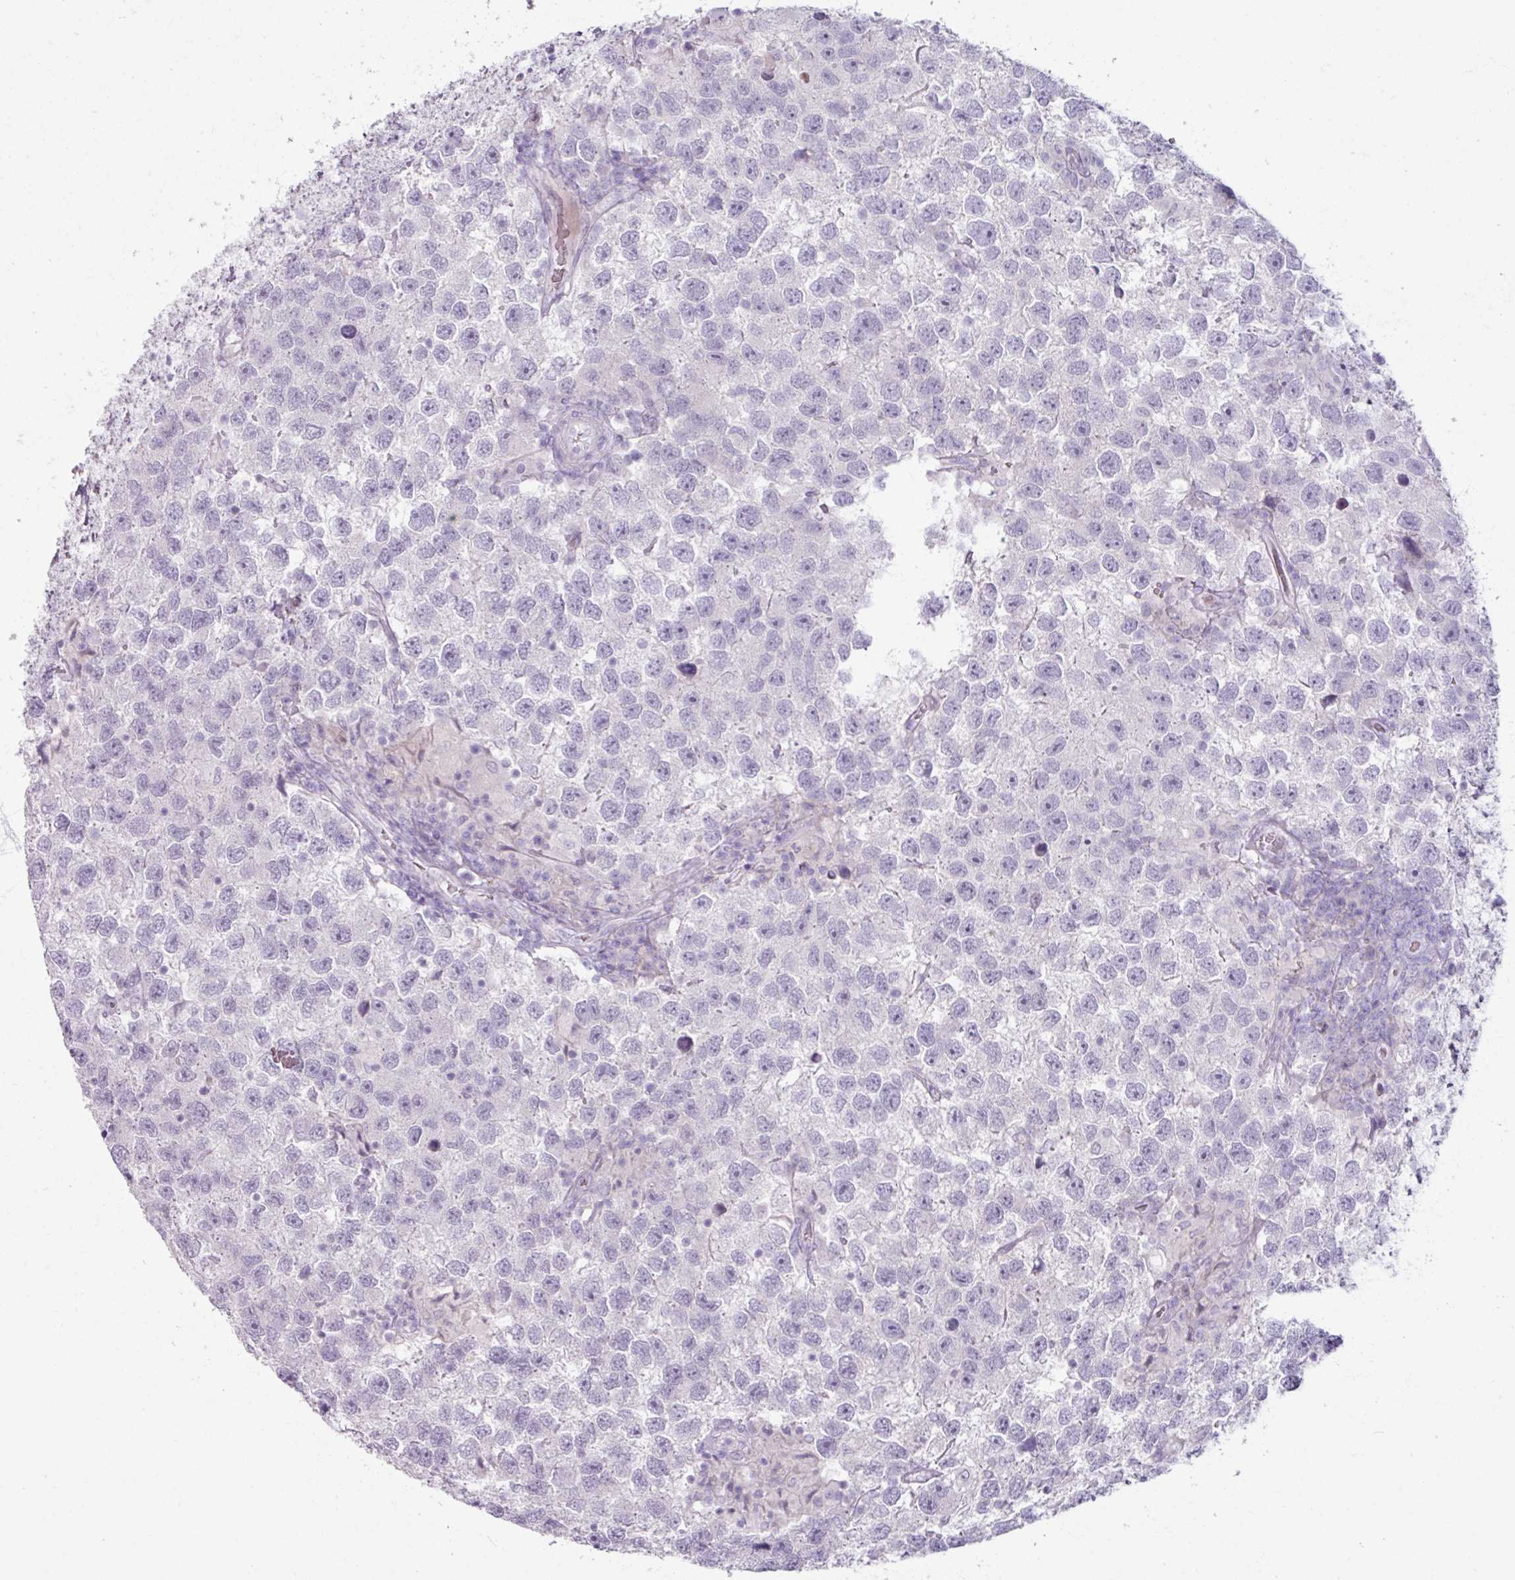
{"staining": {"intensity": "negative", "quantity": "none", "location": "none"}, "tissue": "testis cancer", "cell_type": "Tumor cells", "image_type": "cancer", "snomed": [{"axis": "morphology", "description": "Seminoma, NOS"}, {"axis": "topography", "description": "Testis"}], "caption": "Immunohistochemistry (IHC) histopathology image of neoplastic tissue: seminoma (testis) stained with DAB shows no significant protein staining in tumor cells.", "gene": "SLC27A5", "patient": {"sex": "male", "age": 26}}